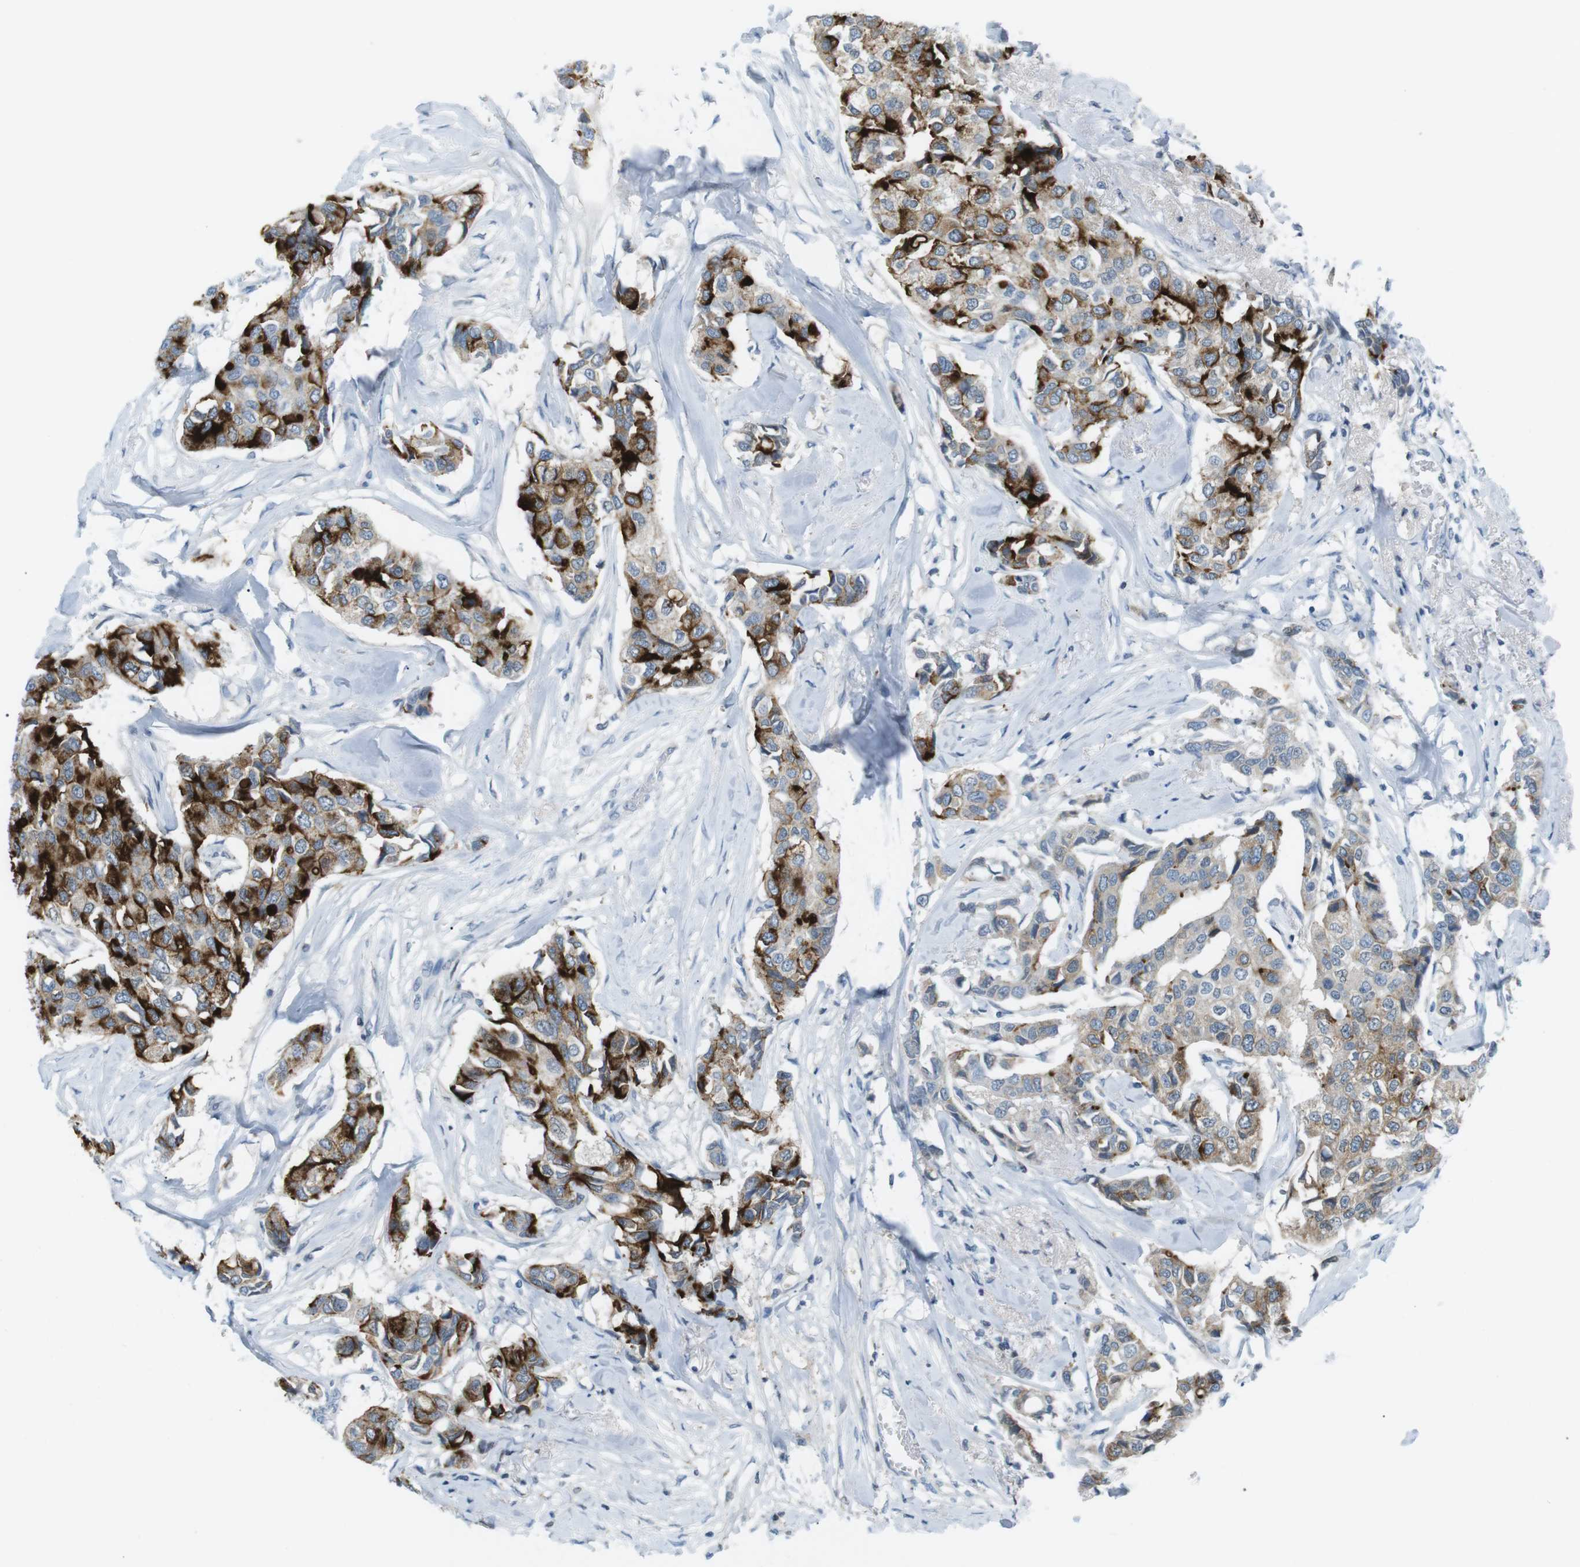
{"staining": {"intensity": "strong", "quantity": ">75%", "location": "cytoplasmic/membranous"}, "tissue": "breast cancer", "cell_type": "Tumor cells", "image_type": "cancer", "snomed": [{"axis": "morphology", "description": "Duct carcinoma"}, {"axis": "topography", "description": "Breast"}], "caption": "A brown stain highlights strong cytoplasmic/membranous staining of a protein in human breast intraductal carcinoma tumor cells. (DAB = brown stain, brightfield microscopy at high magnification).", "gene": "AZGP1", "patient": {"sex": "female", "age": 80}}